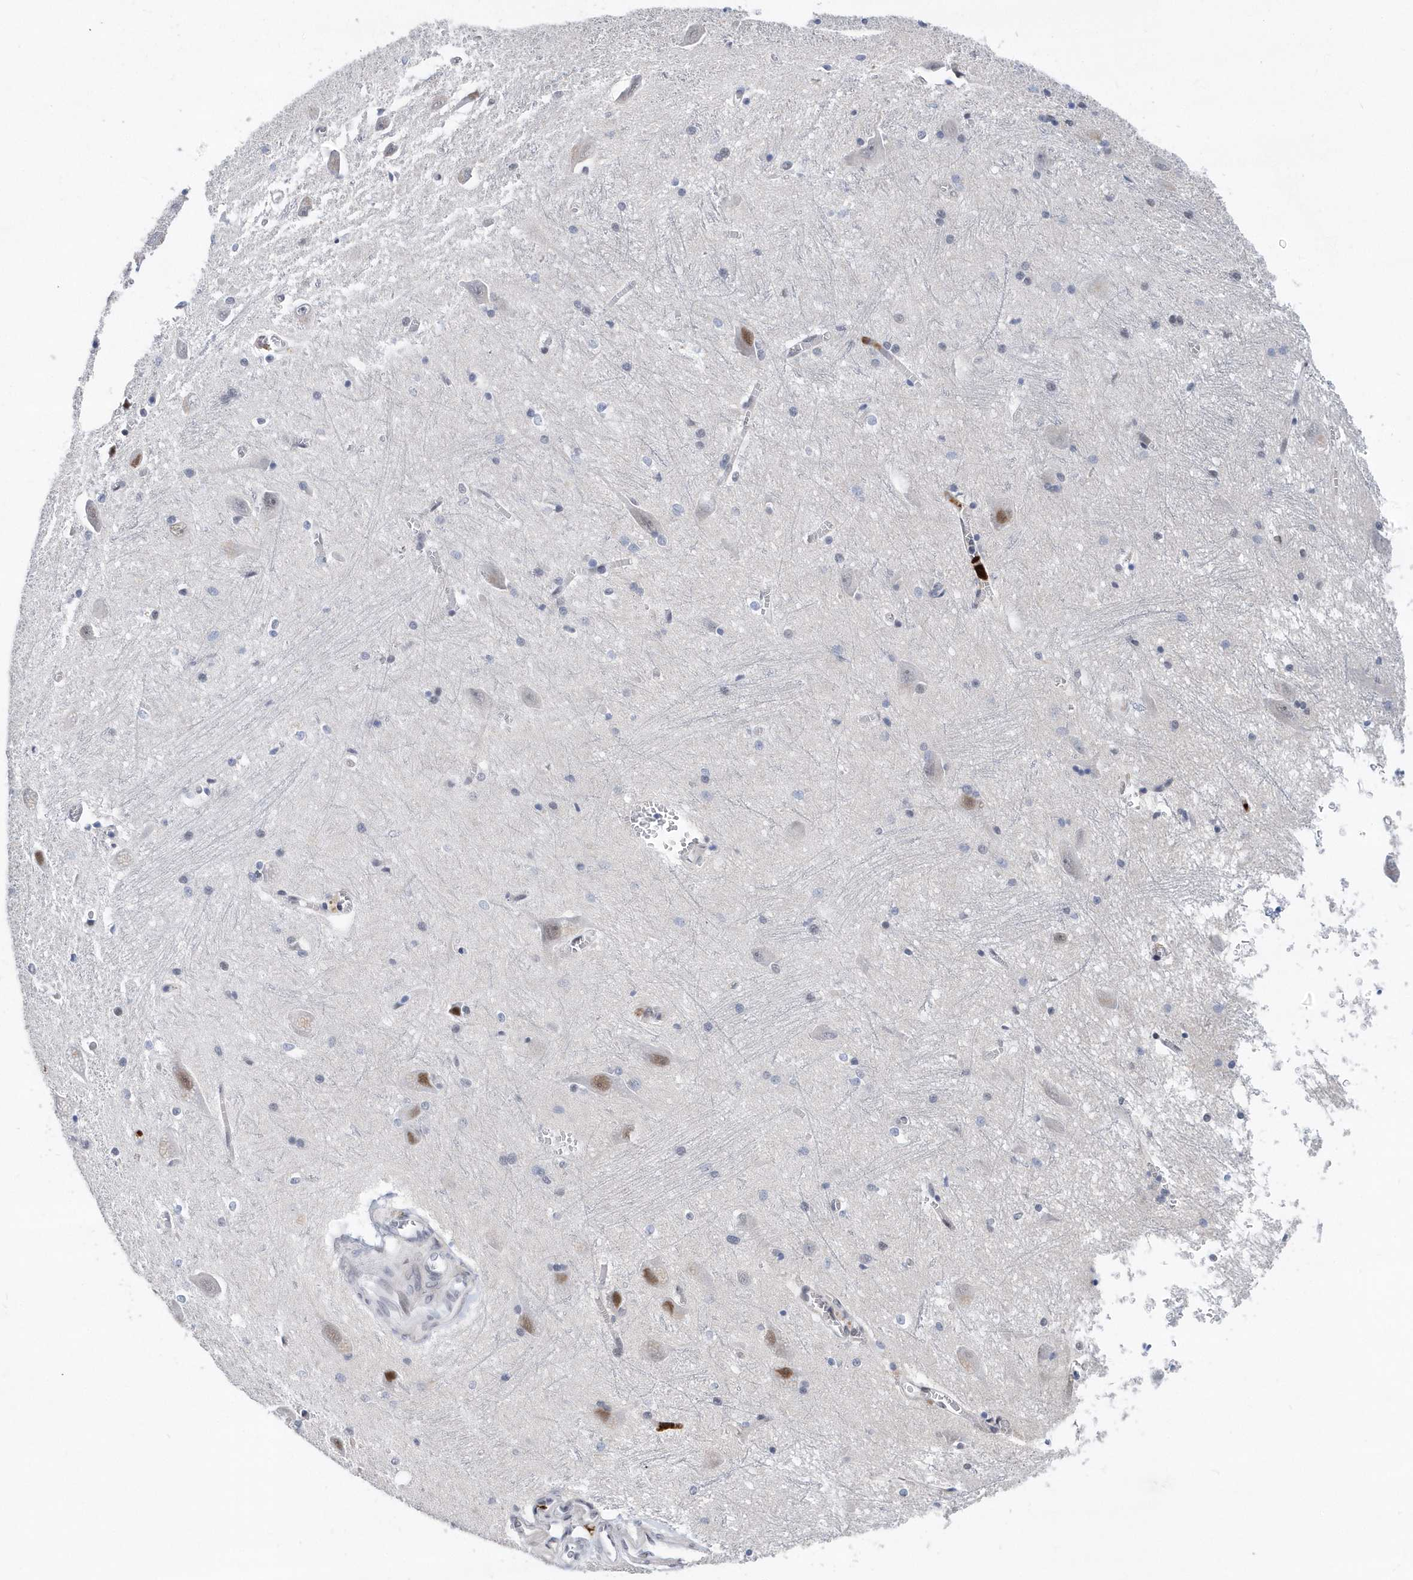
{"staining": {"intensity": "negative", "quantity": "none", "location": "none"}, "tissue": "caudate", "cell_type": "Glial cells", "image_type": "normal", "snomed": [{"axis": "morphology", "description": "Normal tissue, NOS"}, {"axis": "topography", "description": "Lateral ventricle wall"}], "caption": "Immunohistochemistry (IHC) photomicrograph of unremarkable human caudate stained for a protein (brown), which exhibits no staining in glial cells.", "gene": "RPP30", "patient": {"sex": "male", "age": 37}}